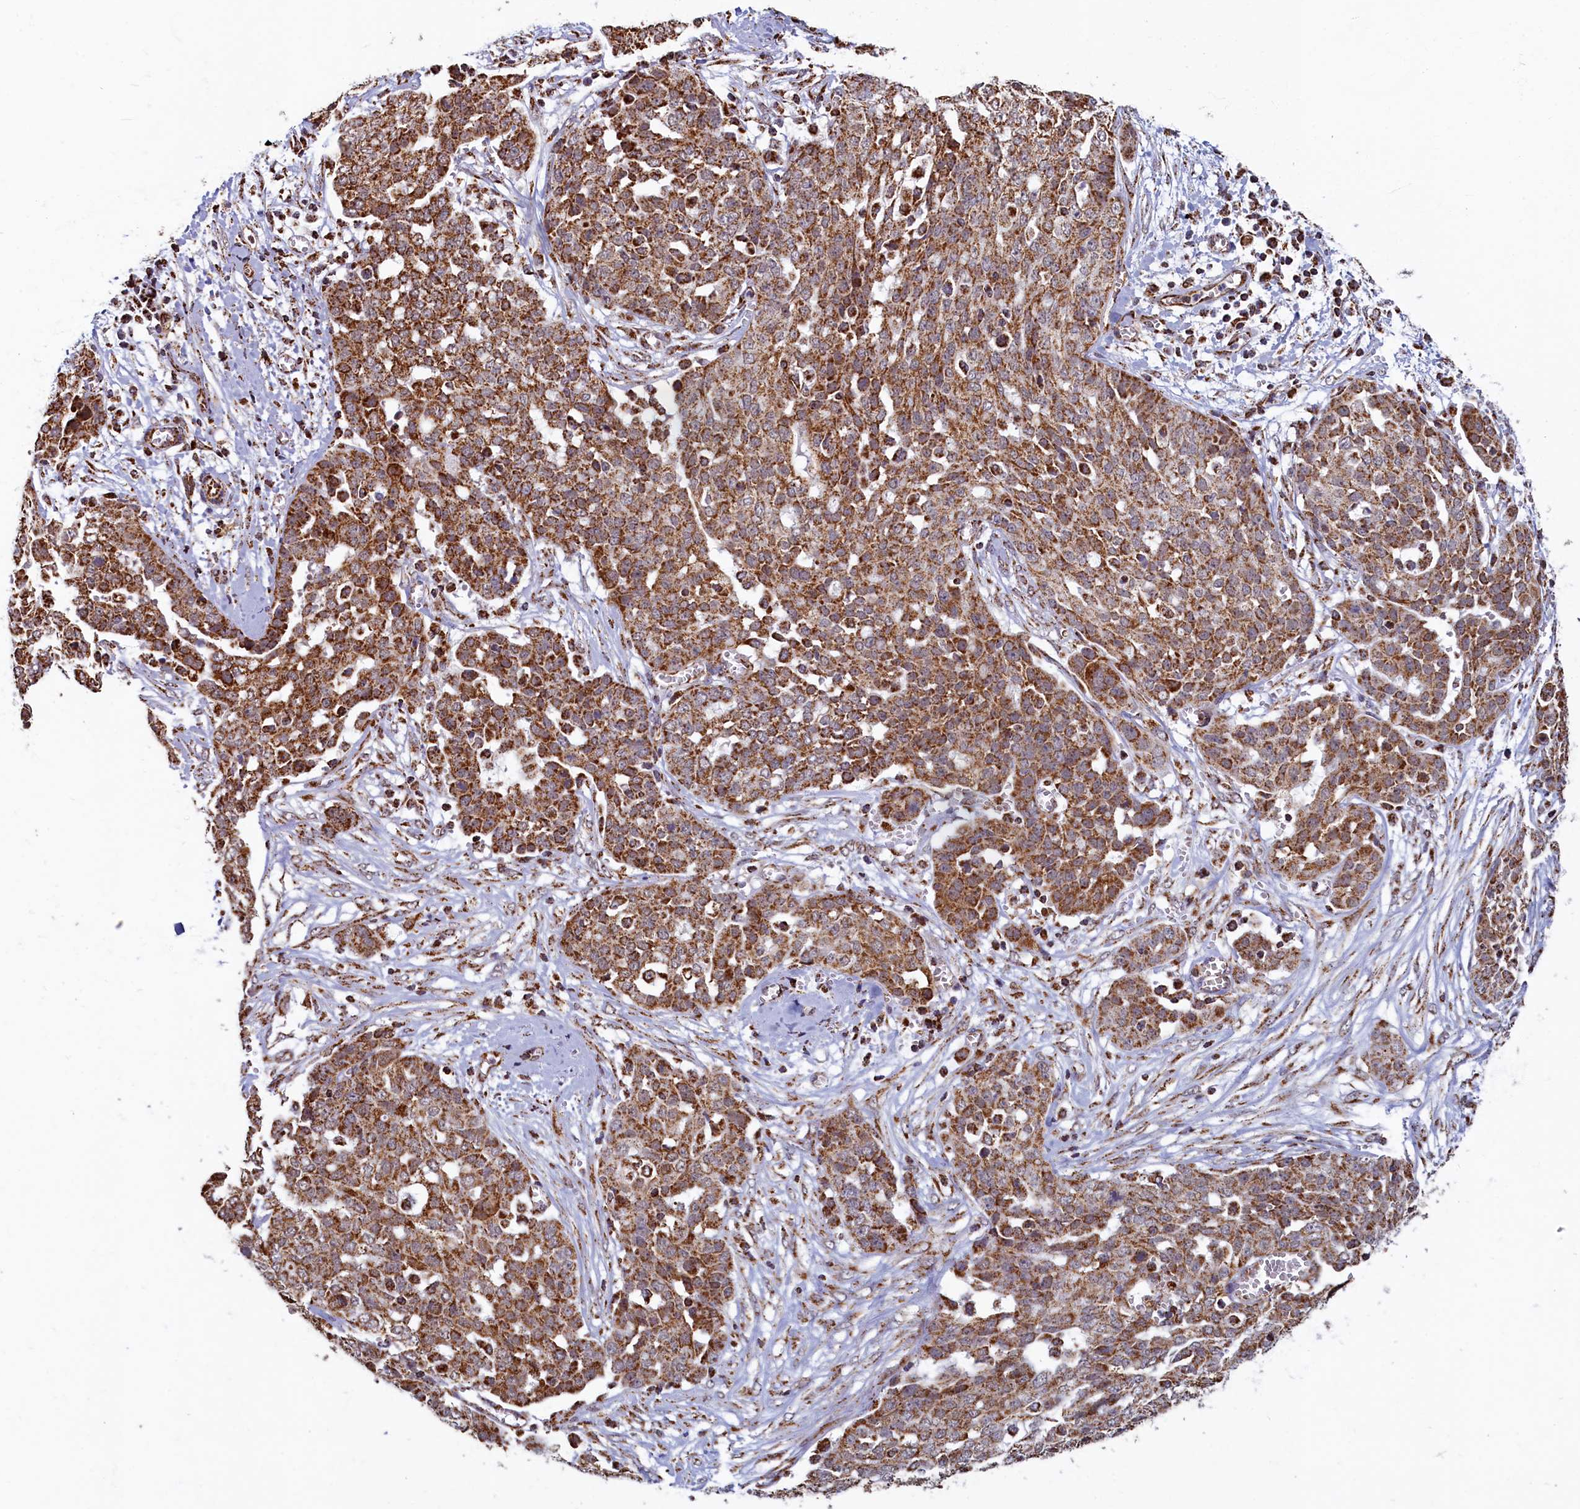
{"staining": {"intensity": "moderate", "quantity": ">75%", "location": "cytoplasmic/membranous"}, "tissue": "ovarian cancer", "cell_type": "Tumor cells", "image_type": "cancer", "snomed": [{"axis": "morphology", "description": "Cystadenocarcinoma, serous, NOS"}, {"axis": "topography", "description": "Soft tissue"}, {"axis": "topography", "description": "Ovary"}], "caption": "Immunohistochemical staining of ovarian serous cystadenocarcinoma shows medium levels of moderate cytoplasmic/membranous protein expression in about >75% of tumor cells. (Brightfield microscopy of DAB IHC at high magnification).", "gene": "SPR", "patient": {"sex": "female", "age": 57}}